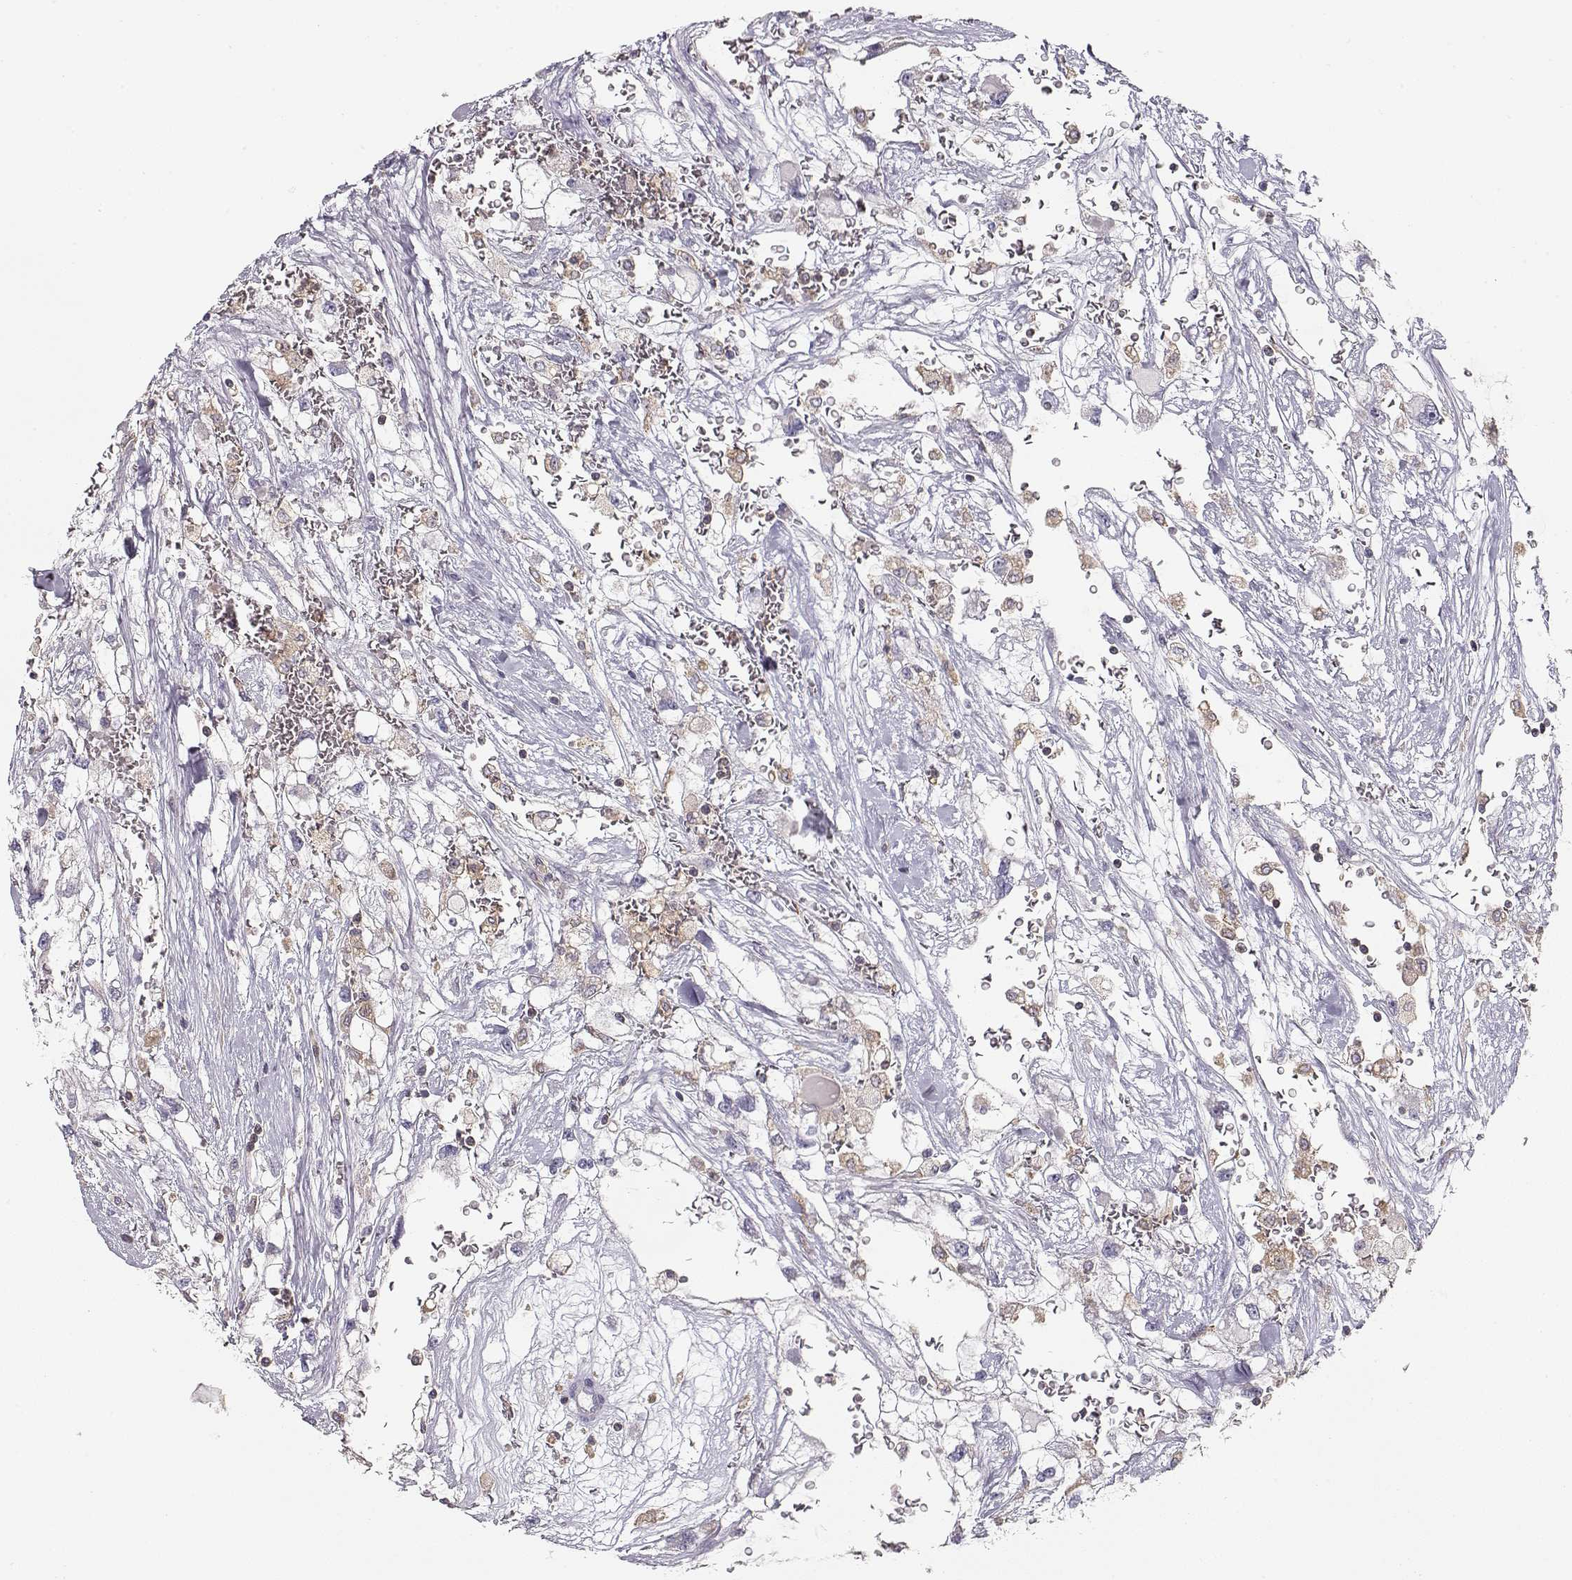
{"staining": {"intensity": "negative", "quantity": "none", "location": "none"}, "tissue": "renal cancer", "cell_type": "Tumor cells", "image_type": "cancer", "snomed": [{"axis": "morphology", "description": "Adenocarcinoma, NOS"}, {"axis": "topography", "description": "Kidney"}], "caption": "DAB (3,3'-diaminobenzidine) immunohistochemical staining of renal adenocarcinoma shows no significant expression in tumor cells.", "gene": "VAV1", "patient": {"sex": "male", "age": 59}}